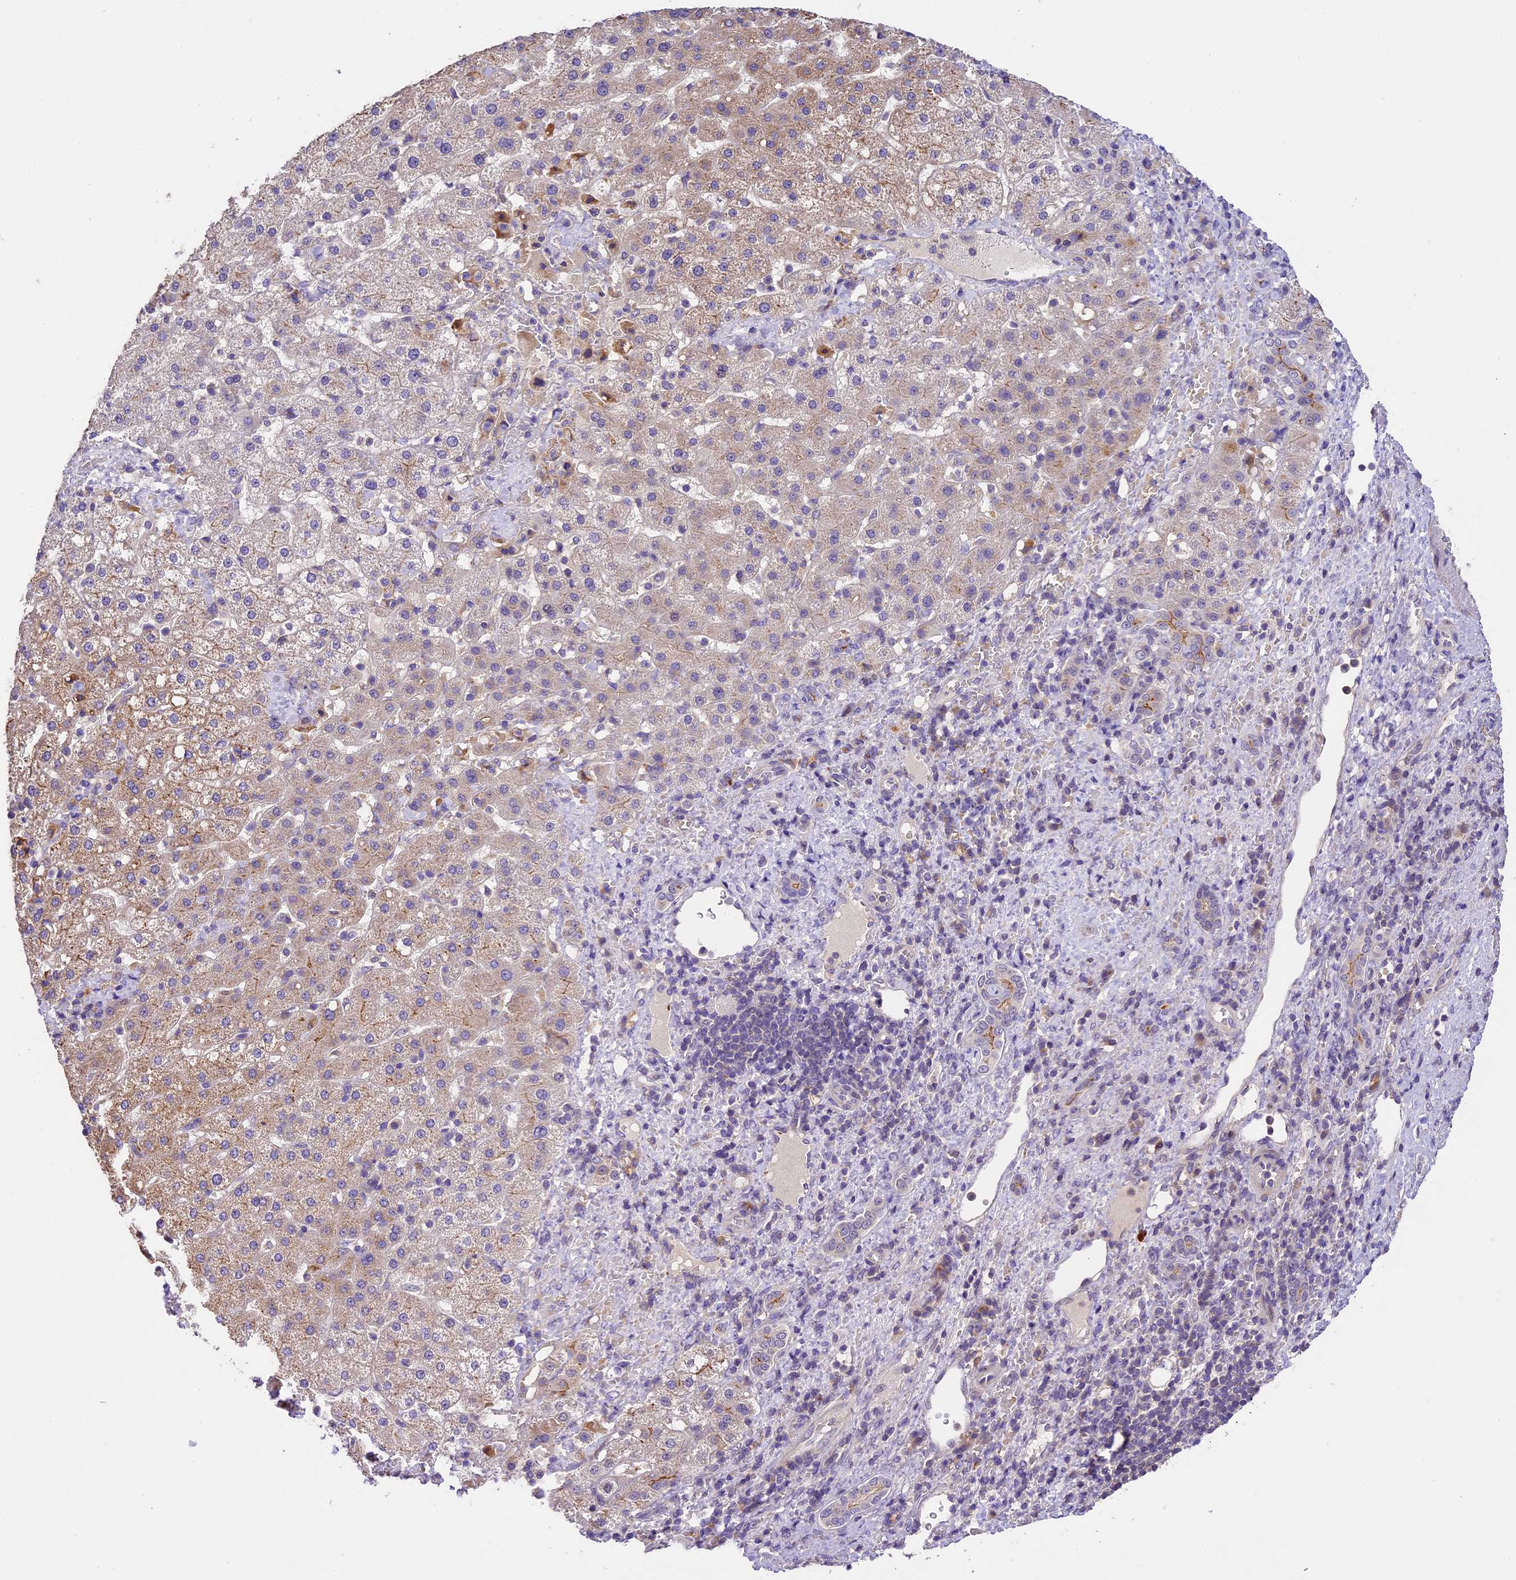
{"staining": {"intensity": "weak", "quantity": "<25%", "location": "cytoplasmic/membranous"}, "tissue": "liver cancer", "cell_type": "Tumor cells", "image_type": "cancer", "snomed": [{"axis": "morphology", "description": "Normal tissue, NOS"}, {"axis": "morphology", "description": "Carcinoma, Hepatocellular, NOS"}, {"axis": "topography", "description": "Liver"}], "caption": "An immunohistochemistry histopathology image of liver hepatocellular carcinoma is shown. There is no staining in tumor cells of liver hepatocellular carcinoma.", "gene": "DGKH", "patient": {"sex": "male", "age": 57}}